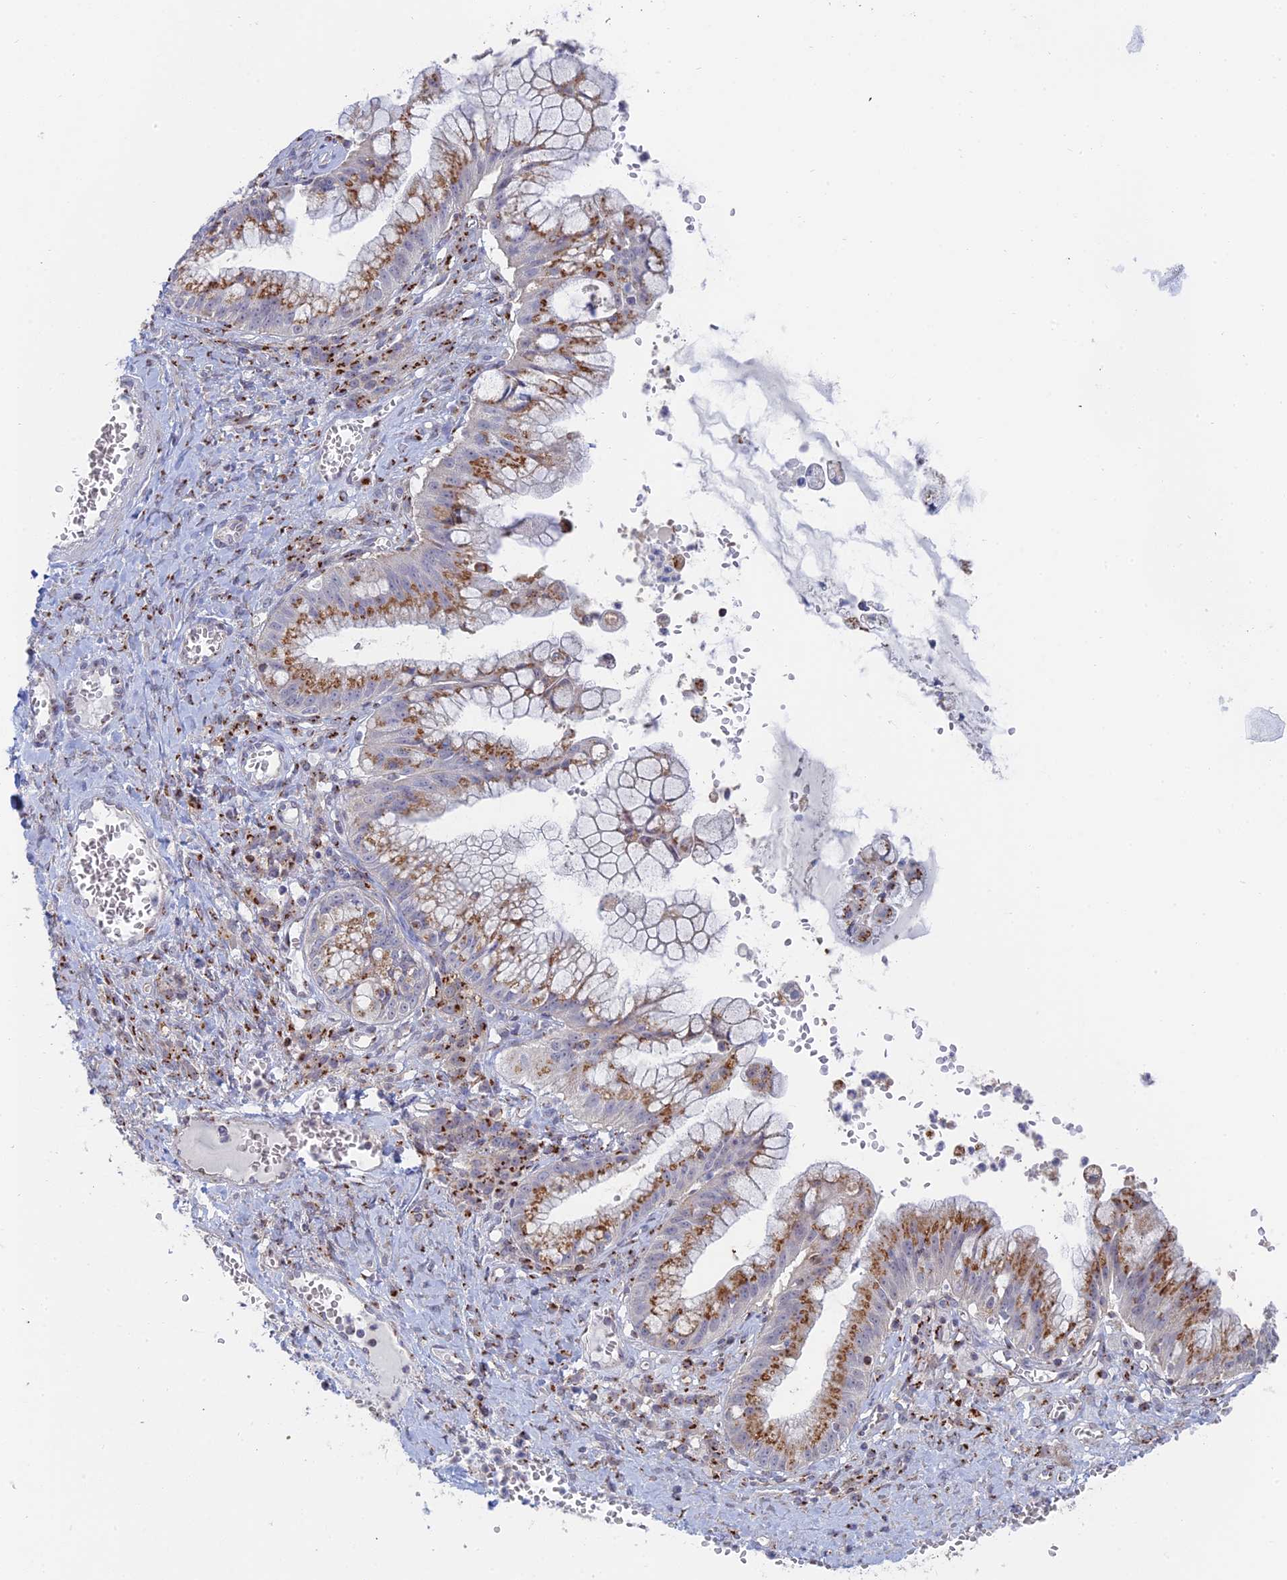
{"staining": {"intensity": "moderate", "quantity": ">75%", "location": "cytoplasmic/membranous"}, "tissue": "ovarian cancer", "cell_type": "Tumor cells", "image_type": "cancer", "snomed": [{"axis": "morphology", "description": "Cystadenocarcinoma, mucinous, NOS"}, {"axis": "topography", "description": "Ovary"}], "caption": "Protein staining displays moderate cytoplasmic/membranous expression in approximately >75% of tumor cells in ovarian cancer (mucinous cystadenocarcinoma).", "gene": "HS2ST1", "patient": {"sex": "female", "age": 70}}